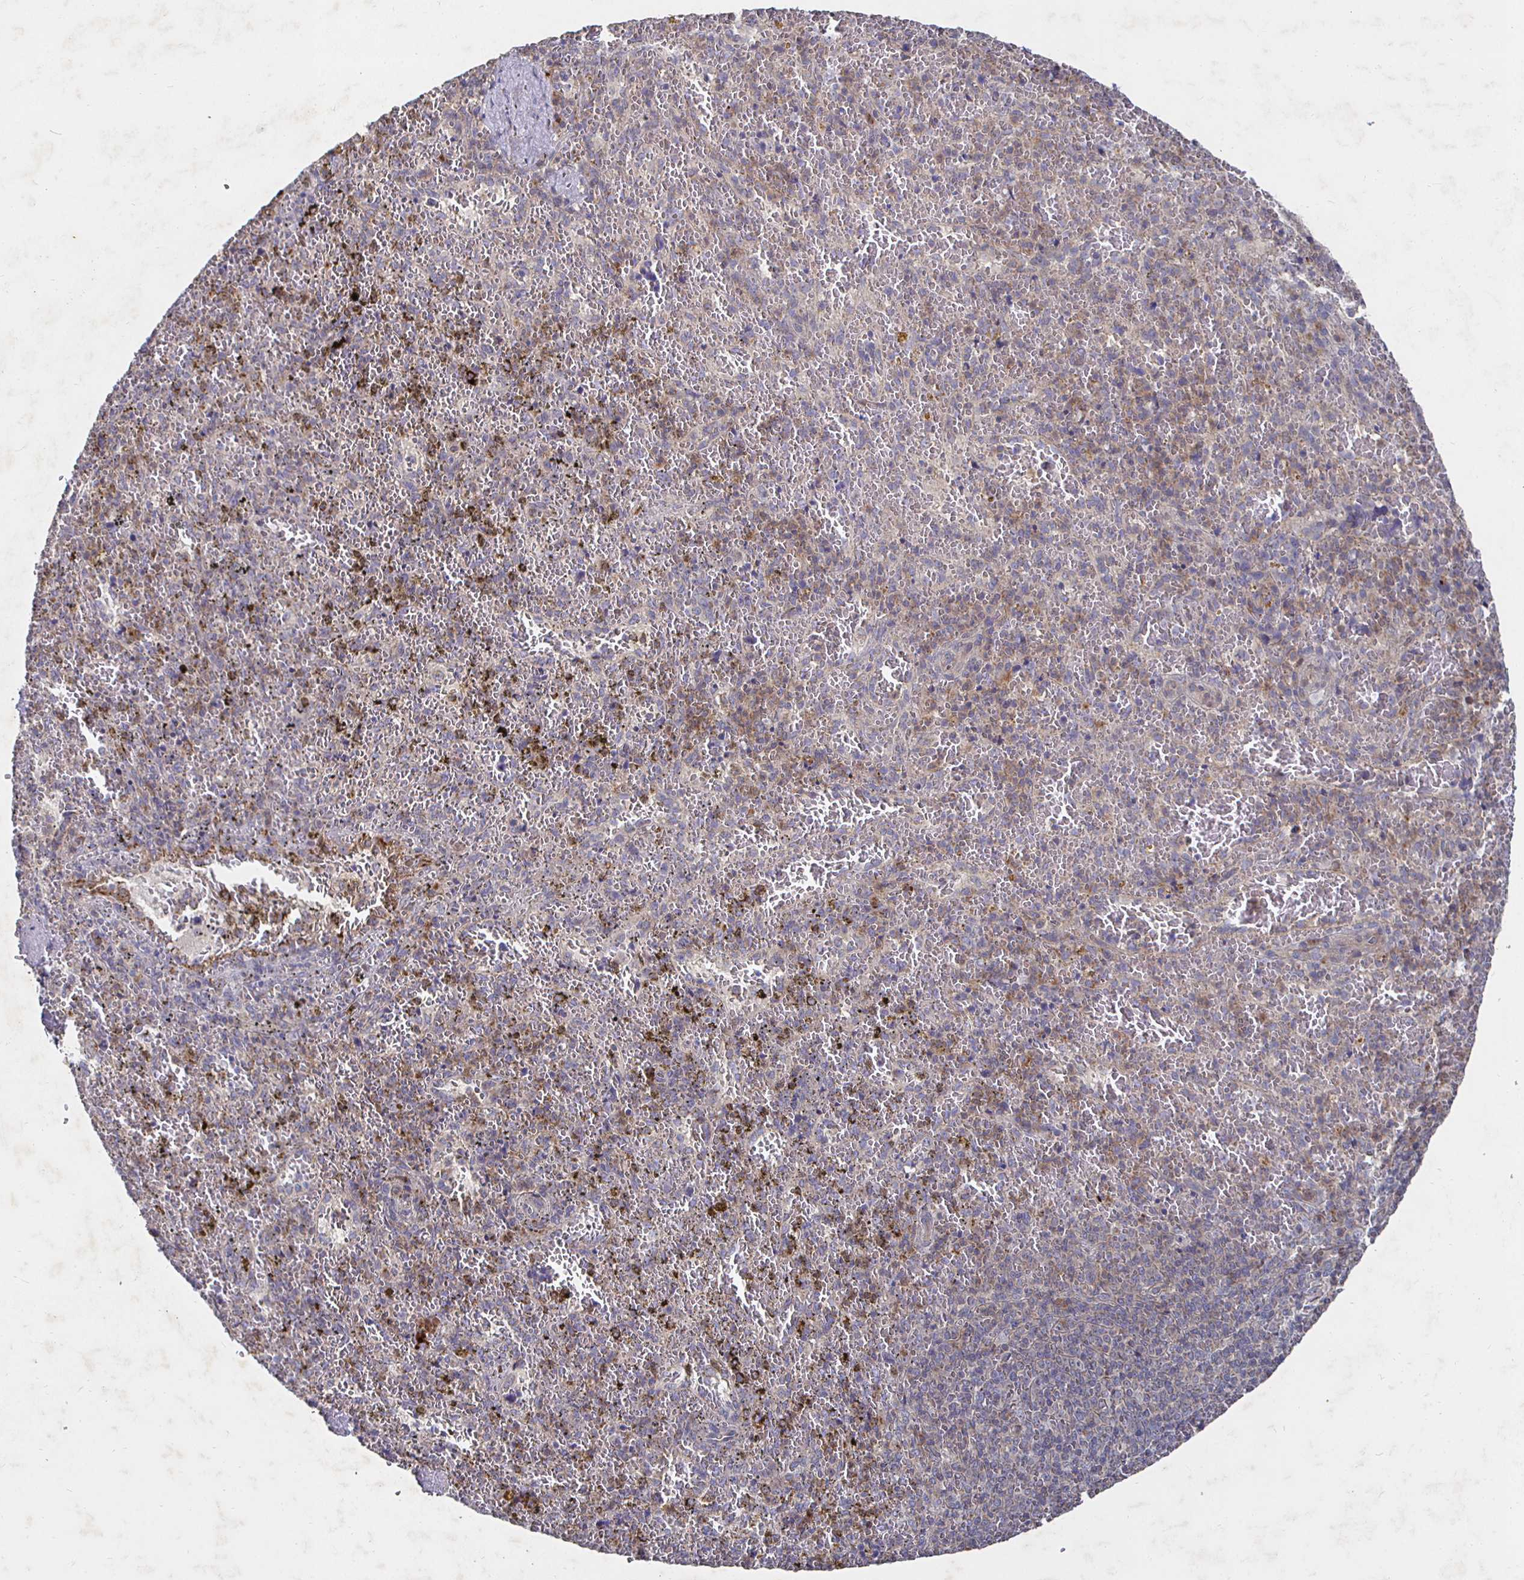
{"staining": {"intensity": "weak", "quantity": "25%-75%", "location": "cytoplasmic/membranous"}, "tissue": "spleen", "cell_type": "Cells in red pulp", "image_type": "normal", "snomed": [{"axis": "morphology", "description": "Normal tissue, NOS"}, {"axis": "topography", "description": "Spleen"}], "caption": "Weak cytoplasmic/membranous positivity for a protein is appreciated in approximately 25%-75% of cells in red pulp of normal spleen using IHC.", "gene": "NRSN1", "patient": {"sex": "female", "age": 50}}